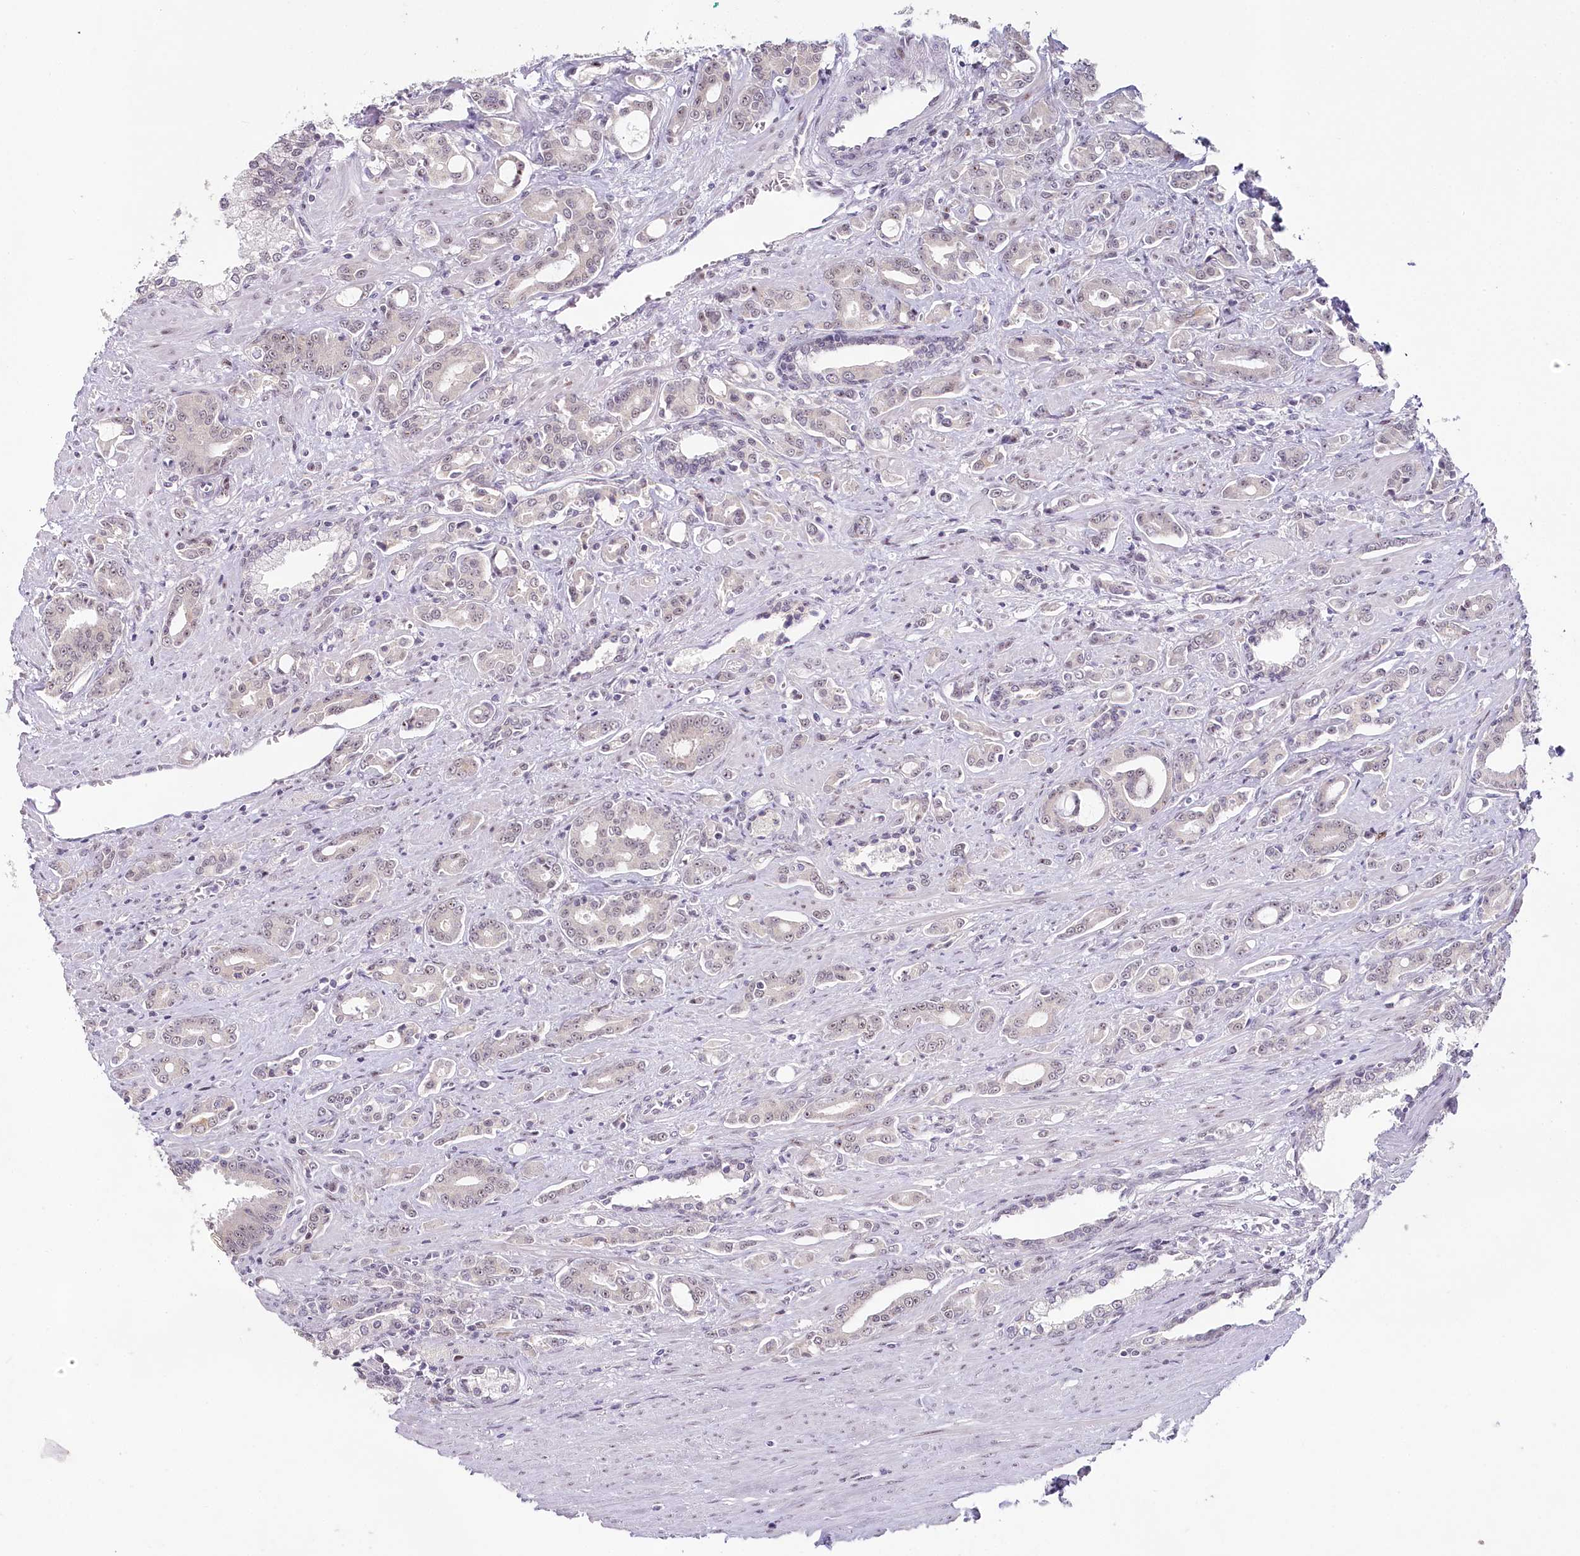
{"staining": {"intensity": "negative", "quantity": "none", "location": "none"}, "tissue": "prostate cancer", "cell_type": "Tumor cells", "image_type": "cancer", "snomed": [{"axis": "morphology", "description": "Adenocarcinoma, High grade"}, {"axis": "topography", "description": "Prostate"}], "caption": "Immunohistochemistry (IHC) image of human prostate high-grade adenocarcinoma stained for a protein (brown), which shows no staining in tumor cells.", "gene": "HPD", "patient": {"sex": "male", "age": 72}}